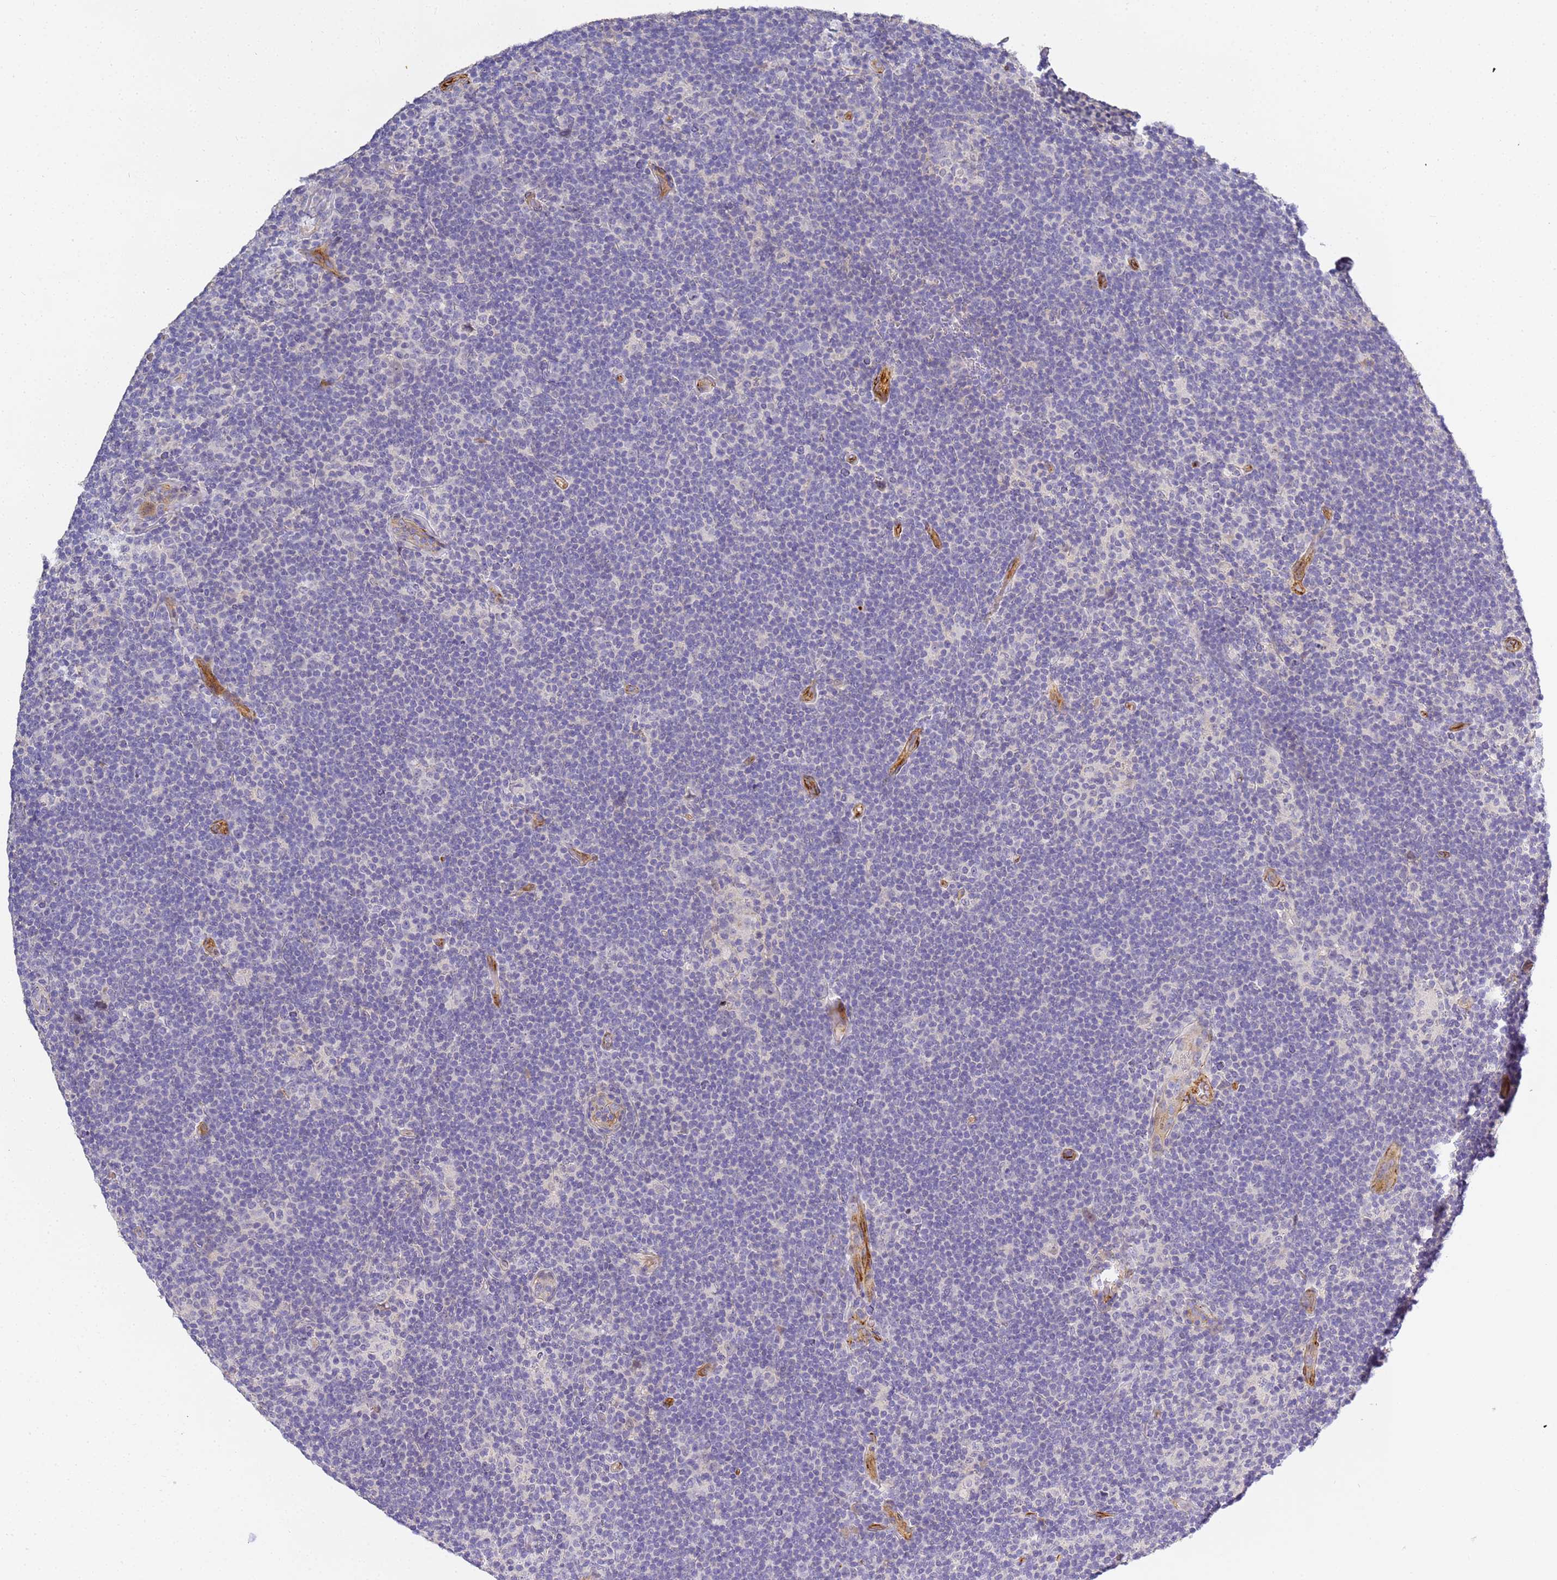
{"staining": {"intensity": "negative", "quantity": "none", "location": "none"}, "tissue": "lymphoma", "cell_type": "Tumor cells", "image_type": "cancer", "snomed": [{"axis": "morphology", "description": "Hodgkin's disease, NOS"}, {"axis": "topography", "description": "Lymph node"}], "caption": "Immunohistochemical staining of Hodgkin's disease exhibits no significant expression in tumor cells.", "gene": "CFH", "patient": {"sex": "female", "age": 57}}